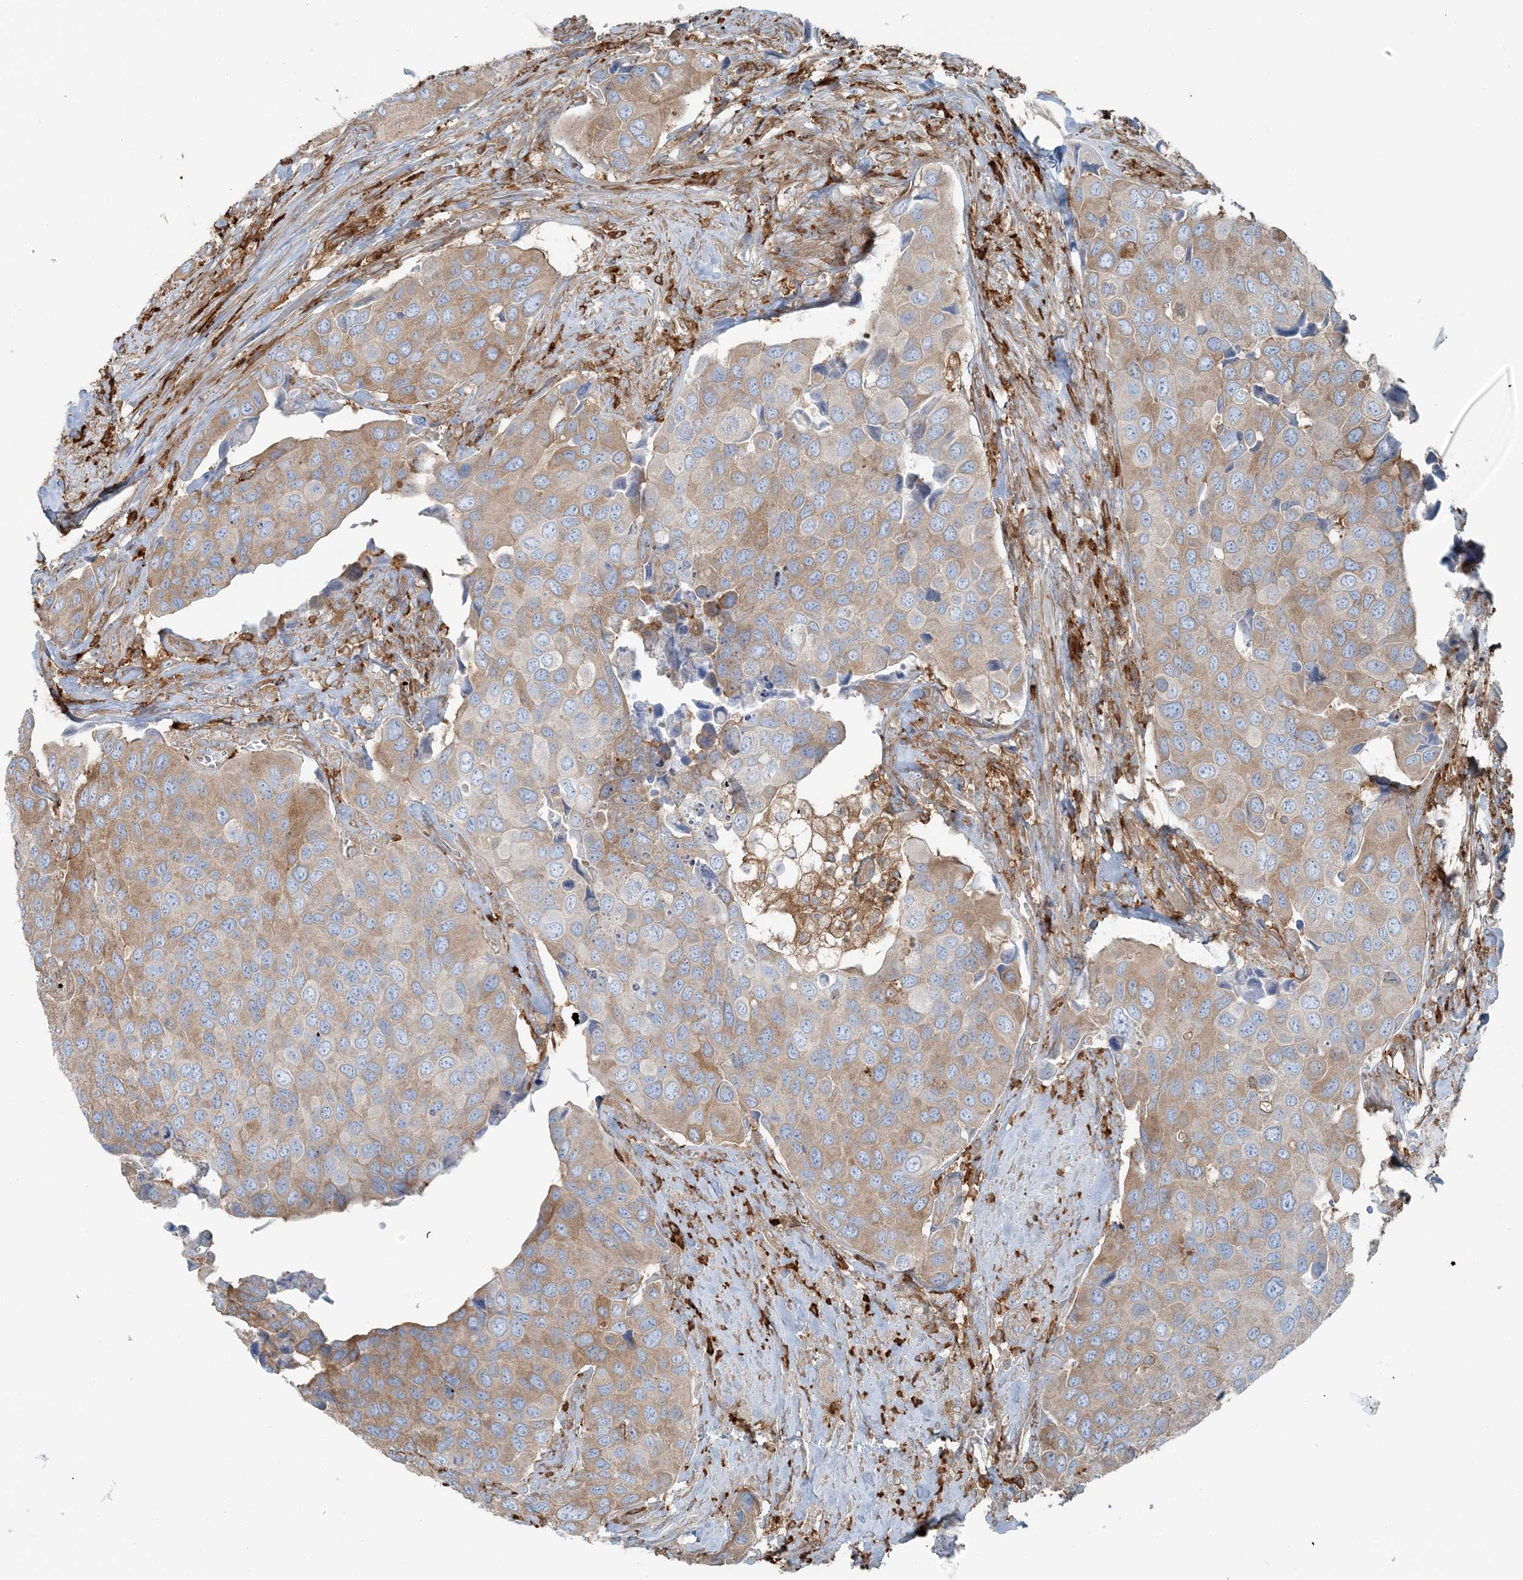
{"staining": {"intensity": "moderate", "quantity": "25%-75%", "location": "cytoplasmic/membranous"}, "tissue": "urothelial cancer", "cell_type": "Tumor cells", "image_type": "cancer", "snomed": [{"axis": "morphology", "description": "Urothelial carcinoma, High grade"}, {"axis": "topography", "description": "Urinary bladder"}], "caption": "This histopathology image shows immunohistochemistry staining of human urothelial cancer, with medium moderate cytoplasmic/membranous expression in about 25%-75% of tumor cells.", "gene": "SNX2", "patient": {"sex": "male", "age": 74}}